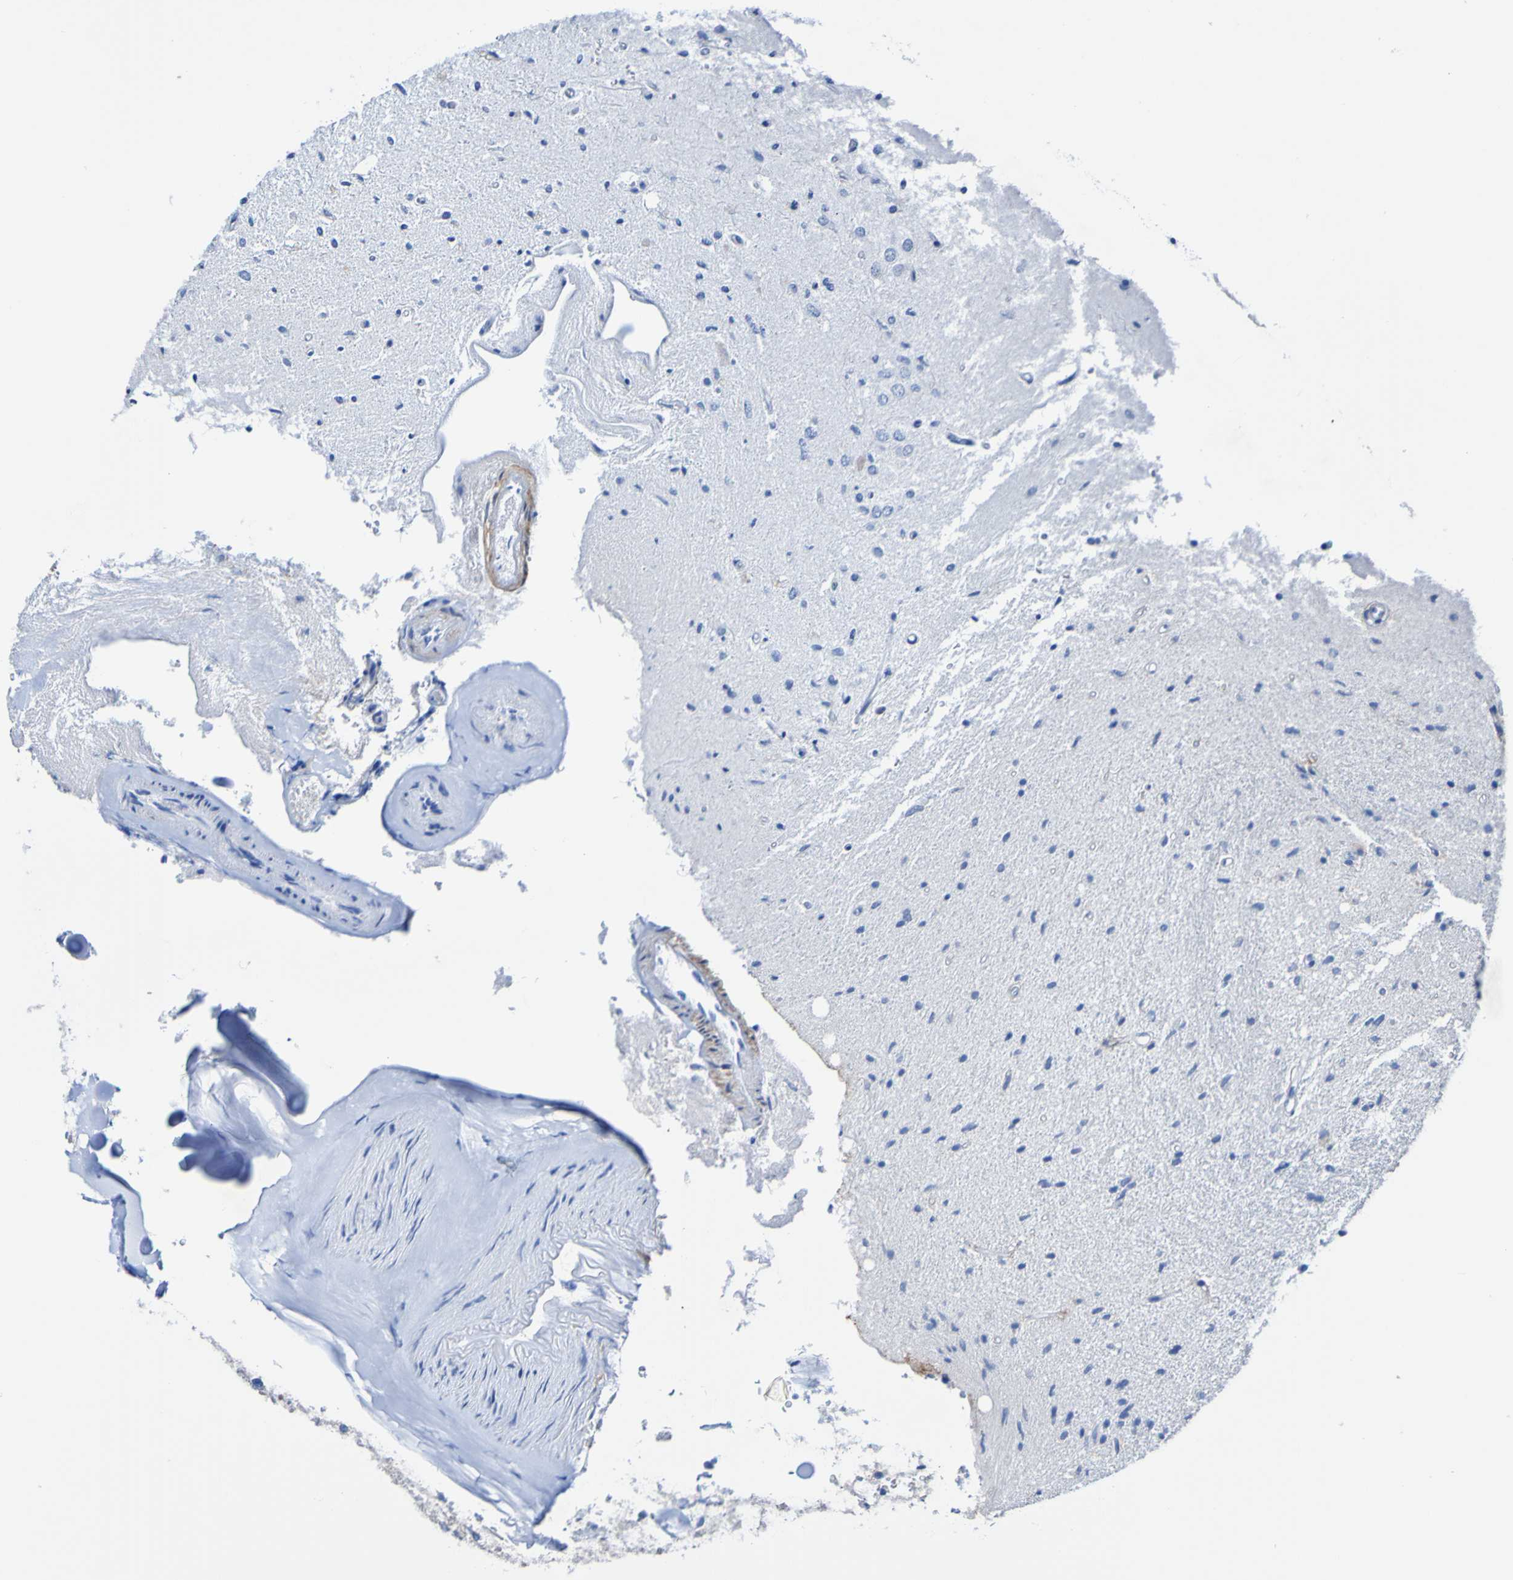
{"staining": {"intensity": "negative", "quantity": "none", "location": "none"}, "tissue": "glioma", "cell_type": "Tumor cells", "image_type": "cancer", "snomed": [{"axis": "morphology", "description": "Glioma, malignant, Low grade"}, {"axis": "topography", "description": "Brain"}], "caption": "An image of glioma stained for a protein displays no brown staining in tumor cells. (Stains: DAB IHC with hematoxylin counter stain, Microscopy: brightfield microscopy at high magnification).", "gene": "ACMSD", "patient": {"sex": "male", "age": 77}}